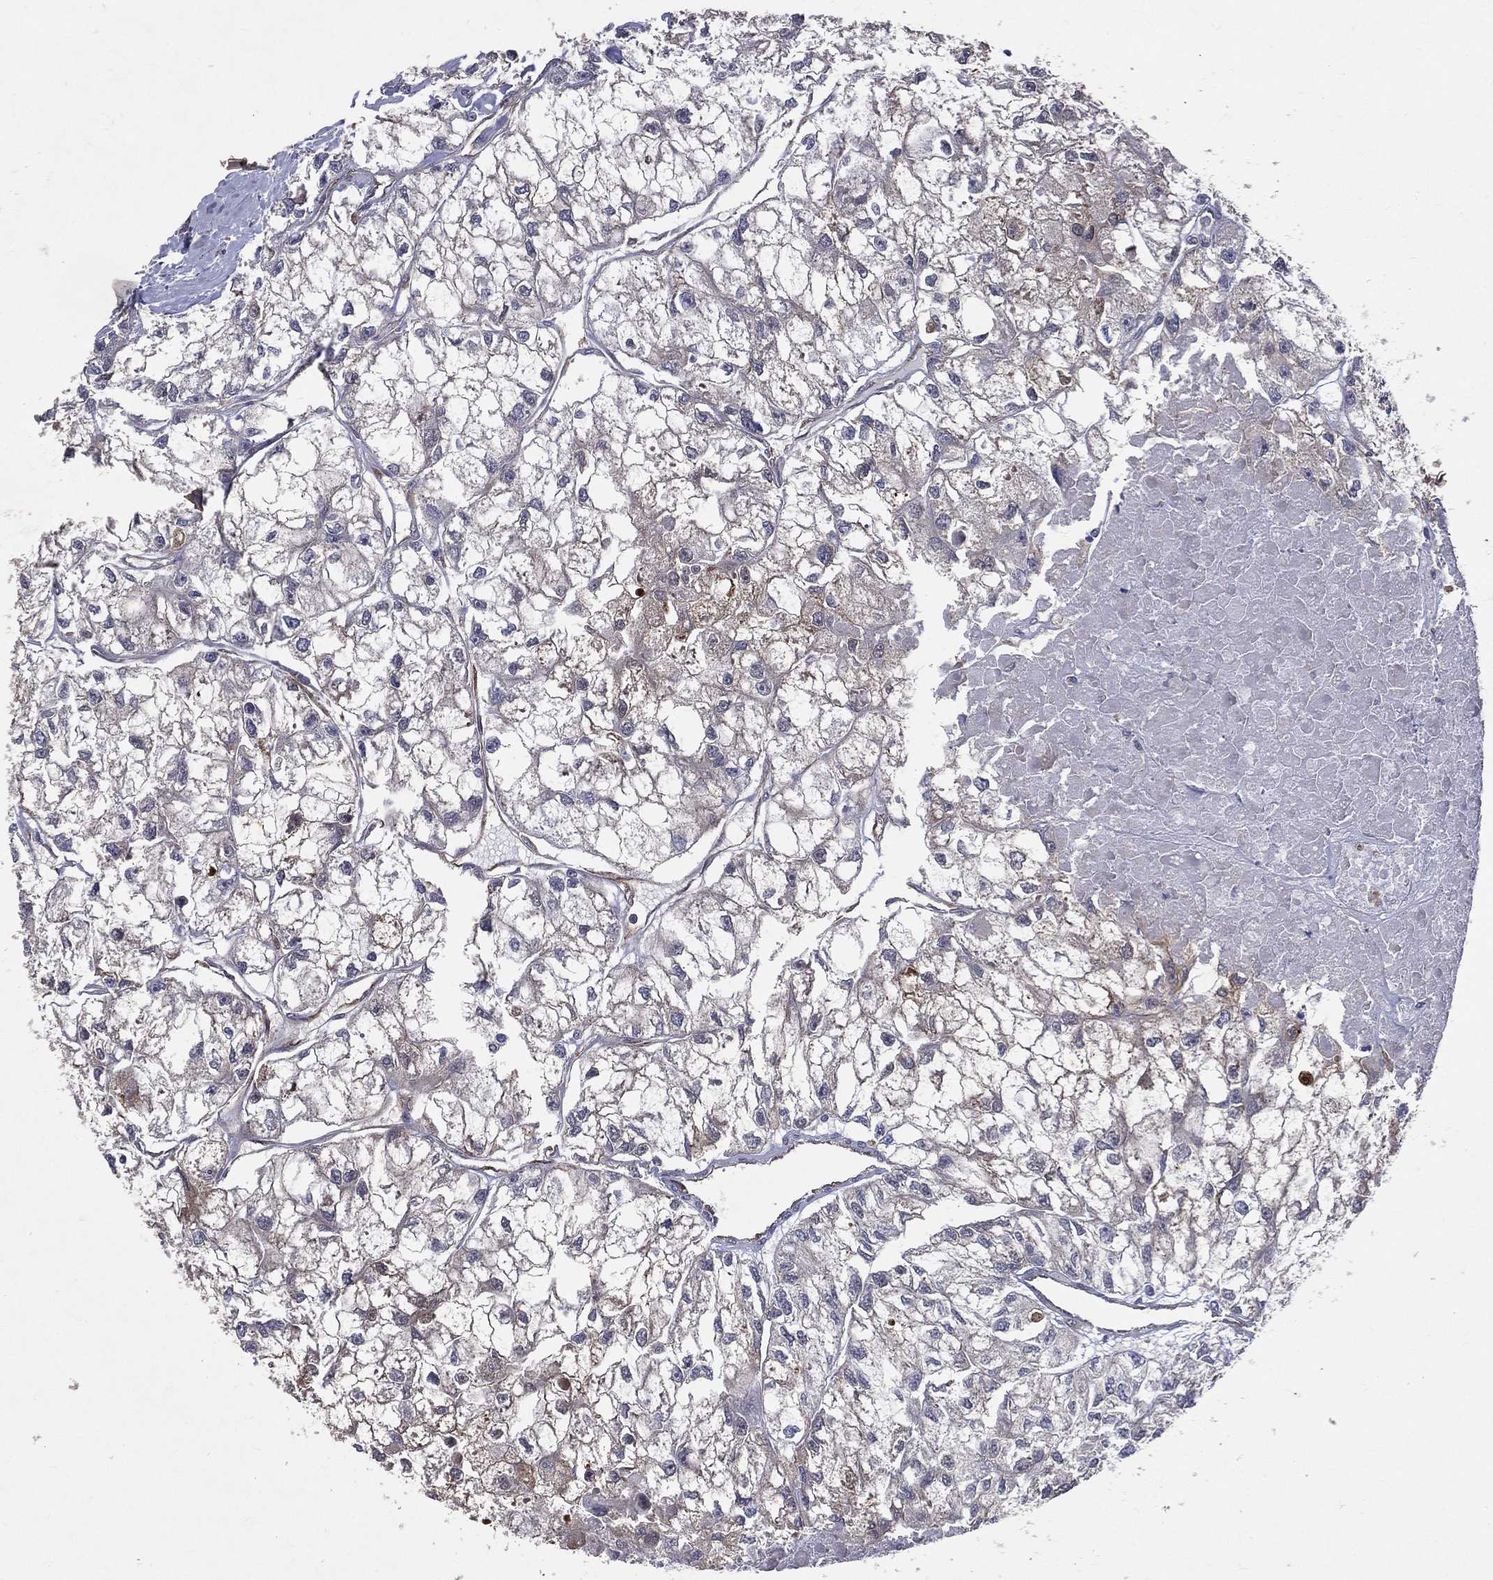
{"staining": {"intensity": "negative", "quantity": "none", "location": "none"}, "tissue": "renal cancer", "cell_type": "Tumor cells", "image_type": "cancer", "snomed": [{"axis": "morphology", "description": "Adenocarcinoma, NOS"}, {"axis": "topography", "description": "Kidney"}], "caption": "Immunohistochemistry of renal adenocarcinoma shows no expression in tumor cells.", "gene": "GMPR2", "patient": {"sex": "male", "age": 56}}